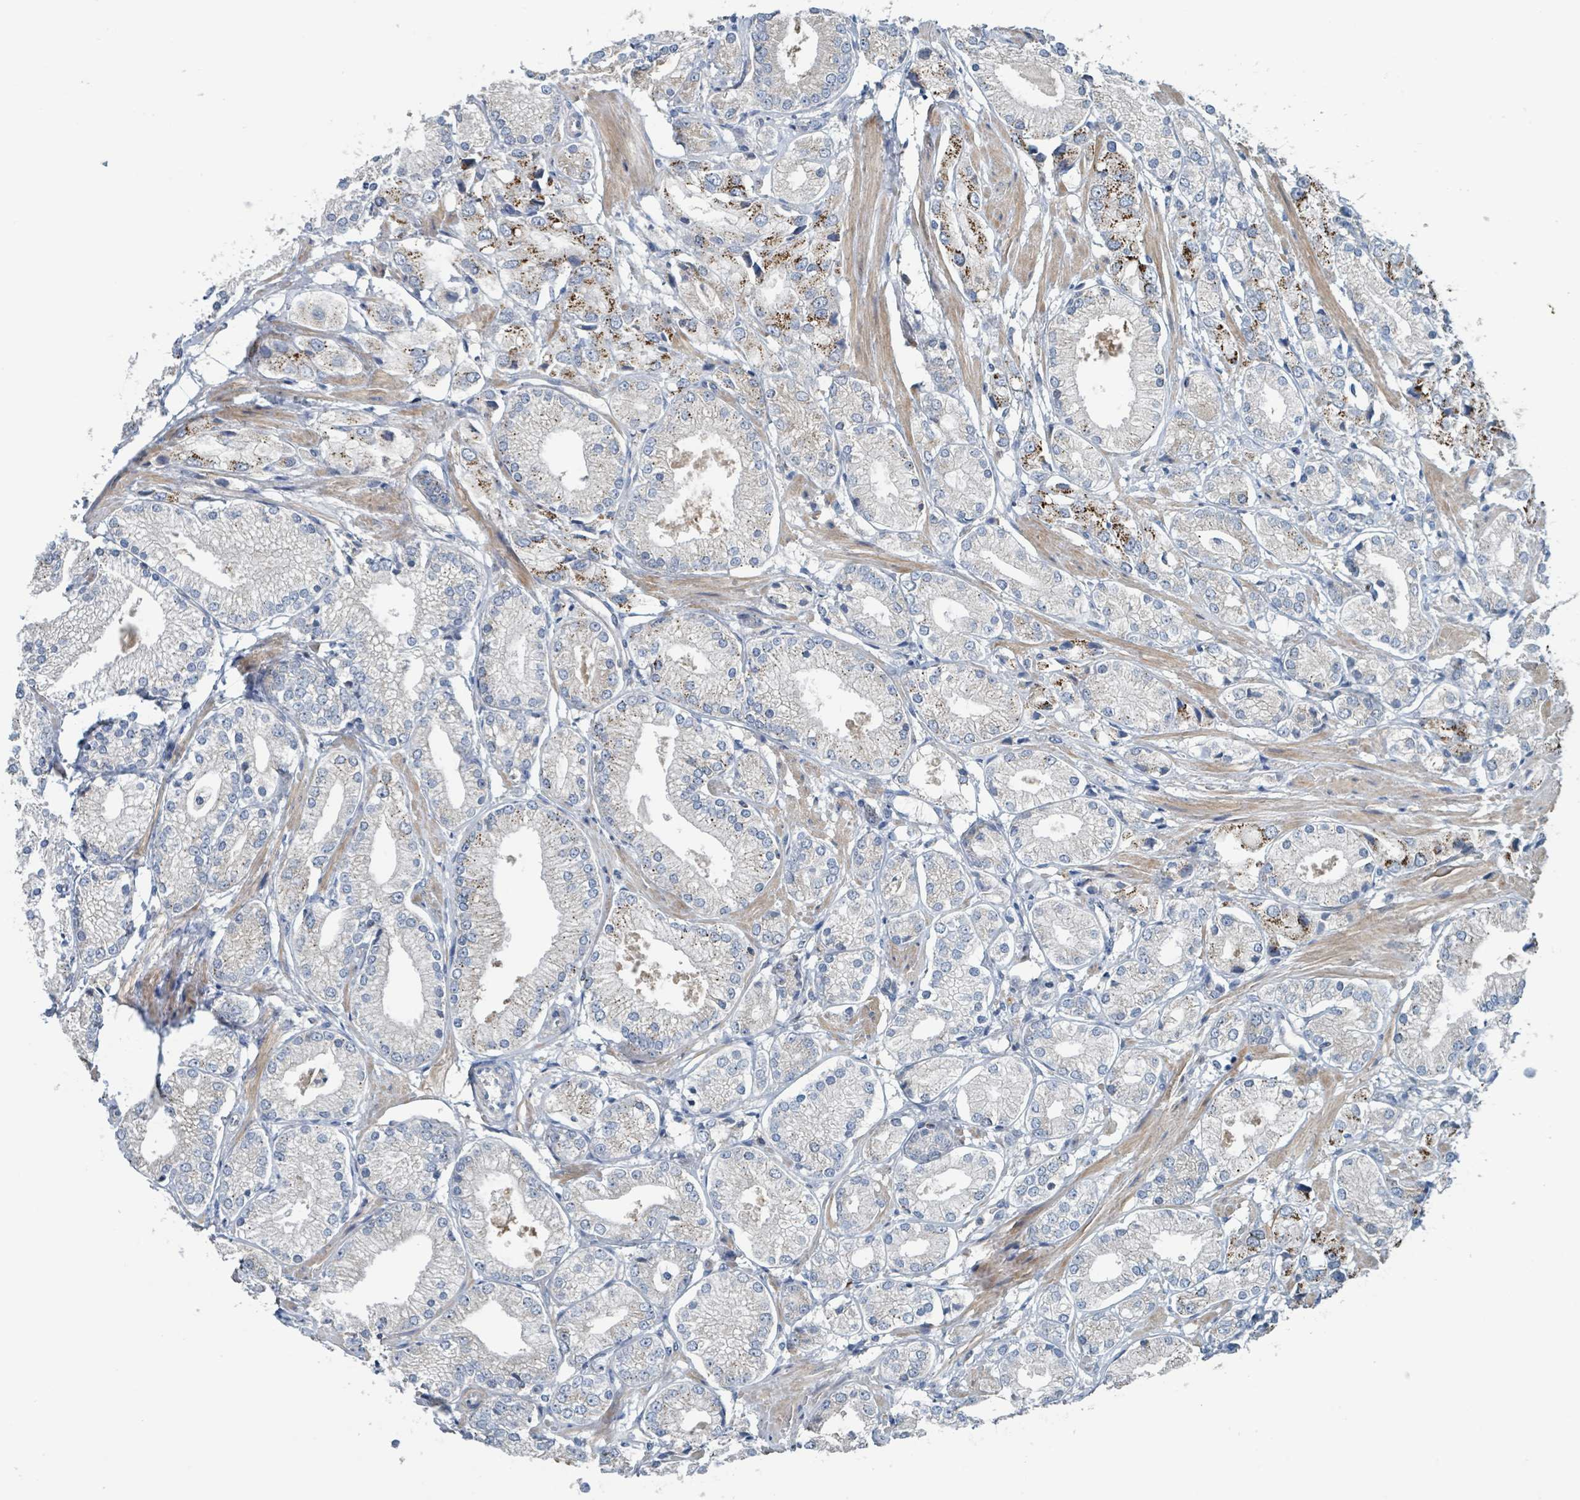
{"staining": {"intensity": "strong", "quantity": "<25%", "location": "cytoplasmic/membranous"}, "tissue": "prostate cancer", "cell_type": "Tumor cells", "image_type": "cancer", "snomed": [{"axis": "morphology", "description": "Adenocarcinoma, High grade"}, {"axis": "topography", "description": "Prostate and seminal vesicle, NOS"}], "caption": "Immunohistochemistry (IHC) photomicrograph of human adenocarcinoma (high-grade) (prostate) stained for a protein (brown), which exhibits medium levels of strong cytoplasmic/membranous positivity in about <25% of tumor cells.", "gene": "ACBD4", "patient": {"sex": "male", "age": 64}}